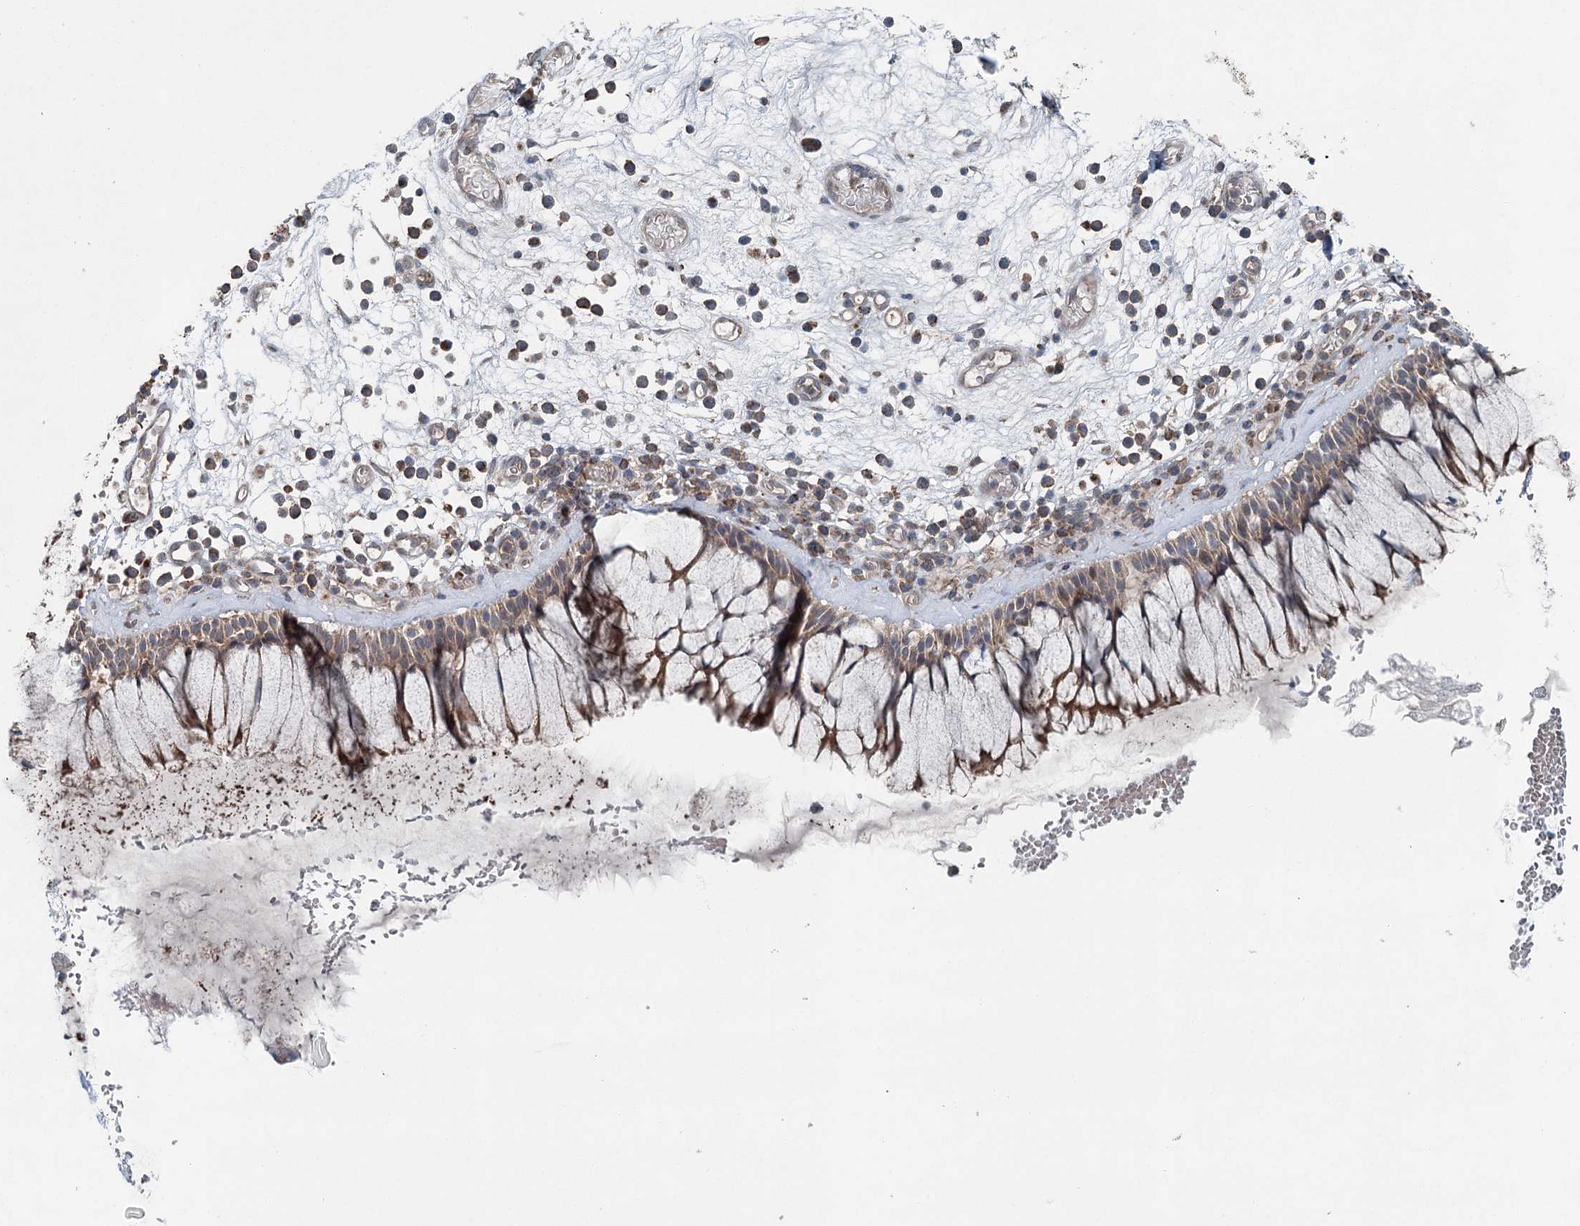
{"staining": {"intensity": "weak", "quantity": ">75%", "location": "cytoplasmic/membranous"}, "tissue": "nasopharynx", "cell_type": "Respiratory epithelial cells", "image_type": "normal", "snomed": [{"axis": "morphology", "description": "Normal tissue, NOS"}, {"axis": "morphology", "description": "Inflammation, NOS"}, {"axis": "topography", "description": "Nasopharynx"}], "caption": "Immunohistochemistry (IHC) of unremarkable nasopharynx reveals low levels of weak cytoplasmic/membranous positivity in about >75% of respiratory epithelial cells. (DAB (3,3'-diaminobenzidine) = brown stain, brightfield microscopy at high magnification).", "gene": "SKIC3", "patient": {"sex": "male", "age": 70}}